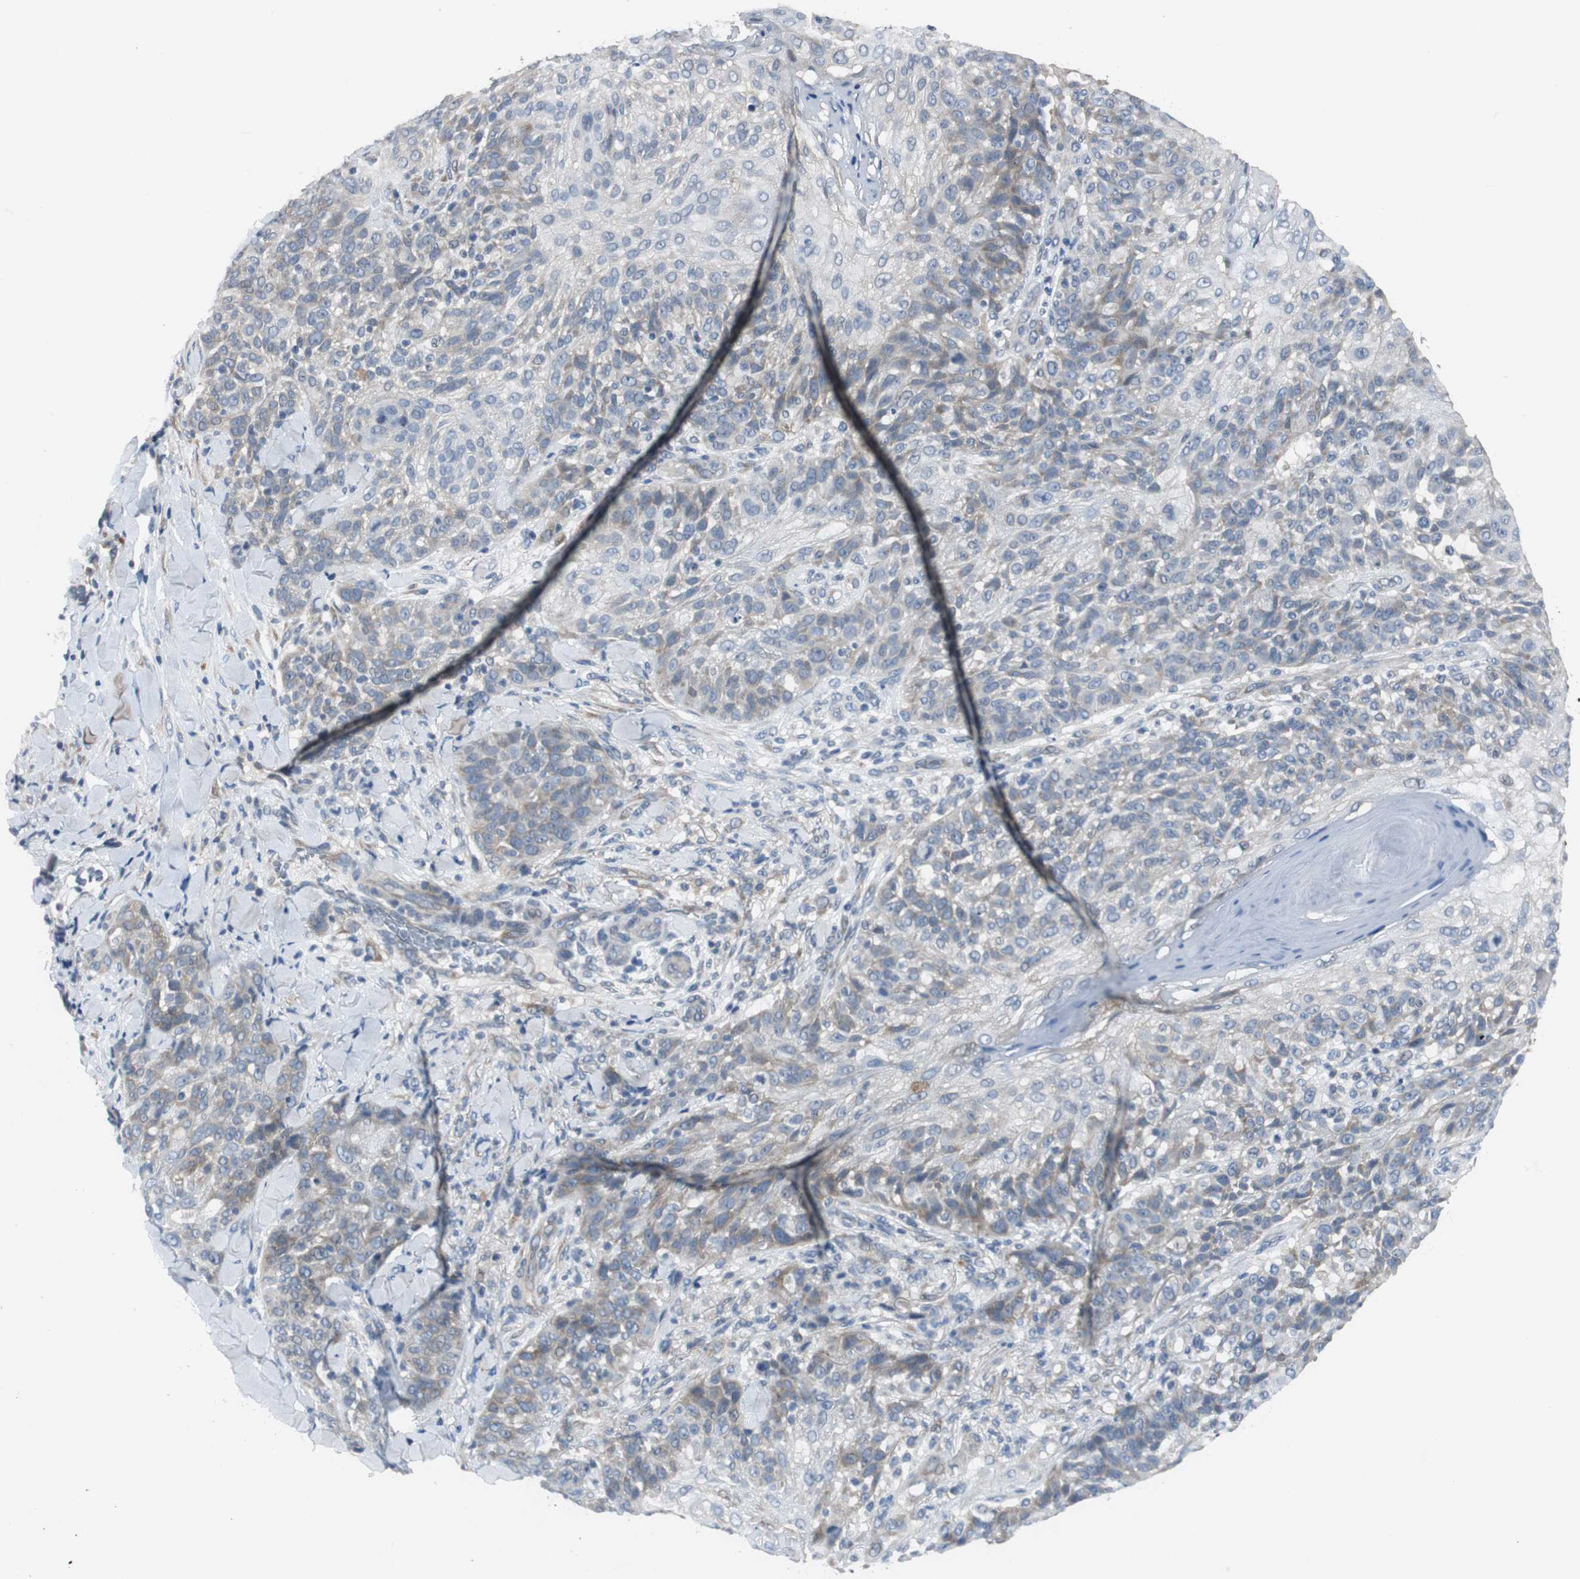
{"staining": {"intensity": "negative", "quantity": "none", "location": "none"}, "tissue": "skin cancer", "cell_type": "Tumor cells", "image_type": "cancer", "snomed": [{"axis": "morphology", "description": "Normal tissue, NOS"}, {"axis": "morphology", "description": "Squamous cell carcinoma, NOS"}, {"axis": "topography", "description": "Skin"}], "caption": "The immunohistochemistry histopathology image has no significant positivity in tumor cells of squamous cell carcinoma (skin) tissue. (DAB (3,3'-diaminobenzidine) immunohistochemistry (IHC) visualized using brightfield microscopy, high magnification).", "gene": "MYT1", "patient": {"sex": "female", "age": 83}}